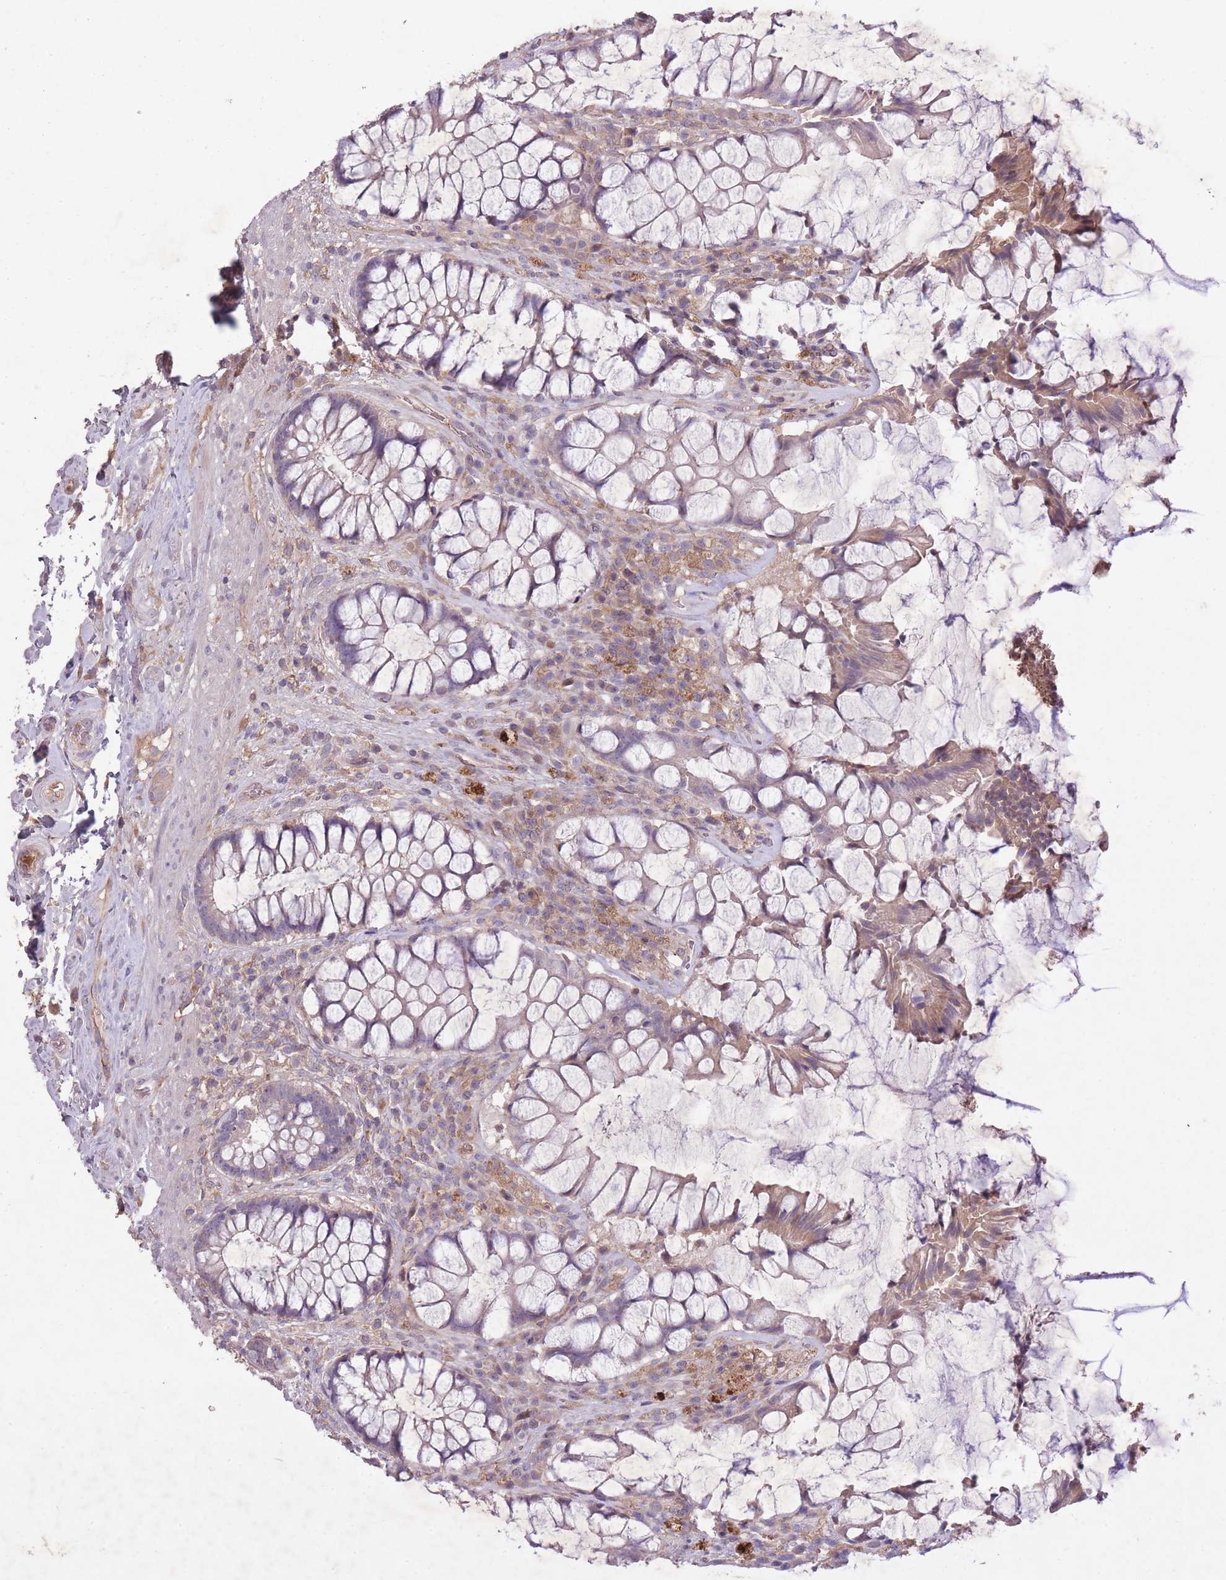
{"staining": {"intensity": "weak", "quantity": "<25%", "location": "cytoplasmic/membranous"}, "tissue": "rectum", "cell_type": "Glandular cells", "image_type": "normal", "snomed": [{"axis": "morphology", "description": "Normal tissue, NOS"}, {"axis": "topography", "description": "Rectum"}], "caption": "This is an immunohistochemistry (IHC) image of benign rectum. There is no staining in glandular cells.", "gene": "OR2V1", "patient": {"sex": "female", "age": 58}}